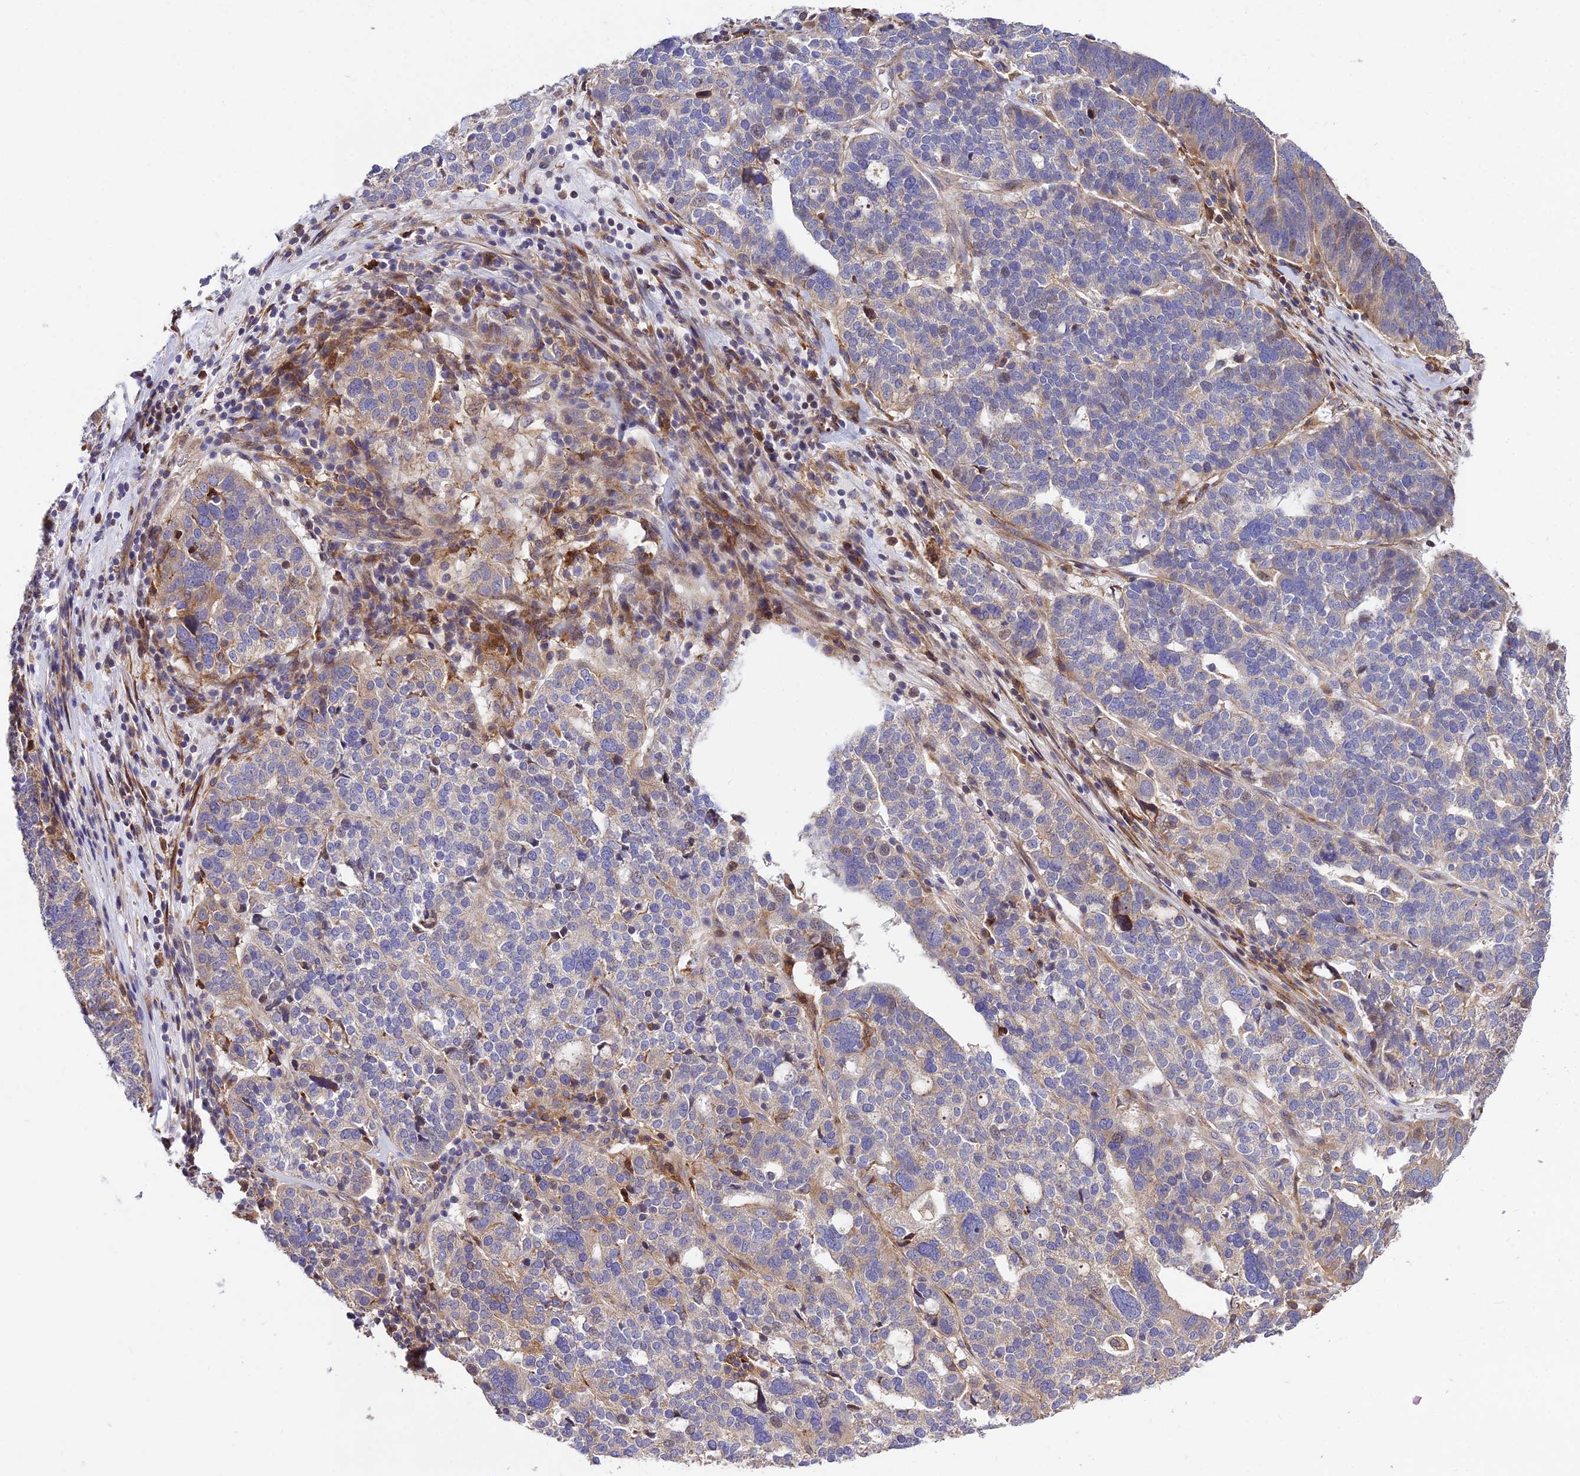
{"staining": {"intensity": "negative", "quantity": "none", "location": "none"}, "tissue": "ovarian cancer", "cell_type": "Tumor cells", "image_type": "cancer", "snomed": [{"axis": "morphology", "description": "Cystadenocarcinoma, serous, NOS"}, {"axis": "topography", "description": "Ovary"}], "caption": "DAB immunohistochemical staining of human ovarian cancer exhibits no significant positivity in tumor cells.", "gene": "ROCK1", "patient": {"sex": "female", "age": 59}}